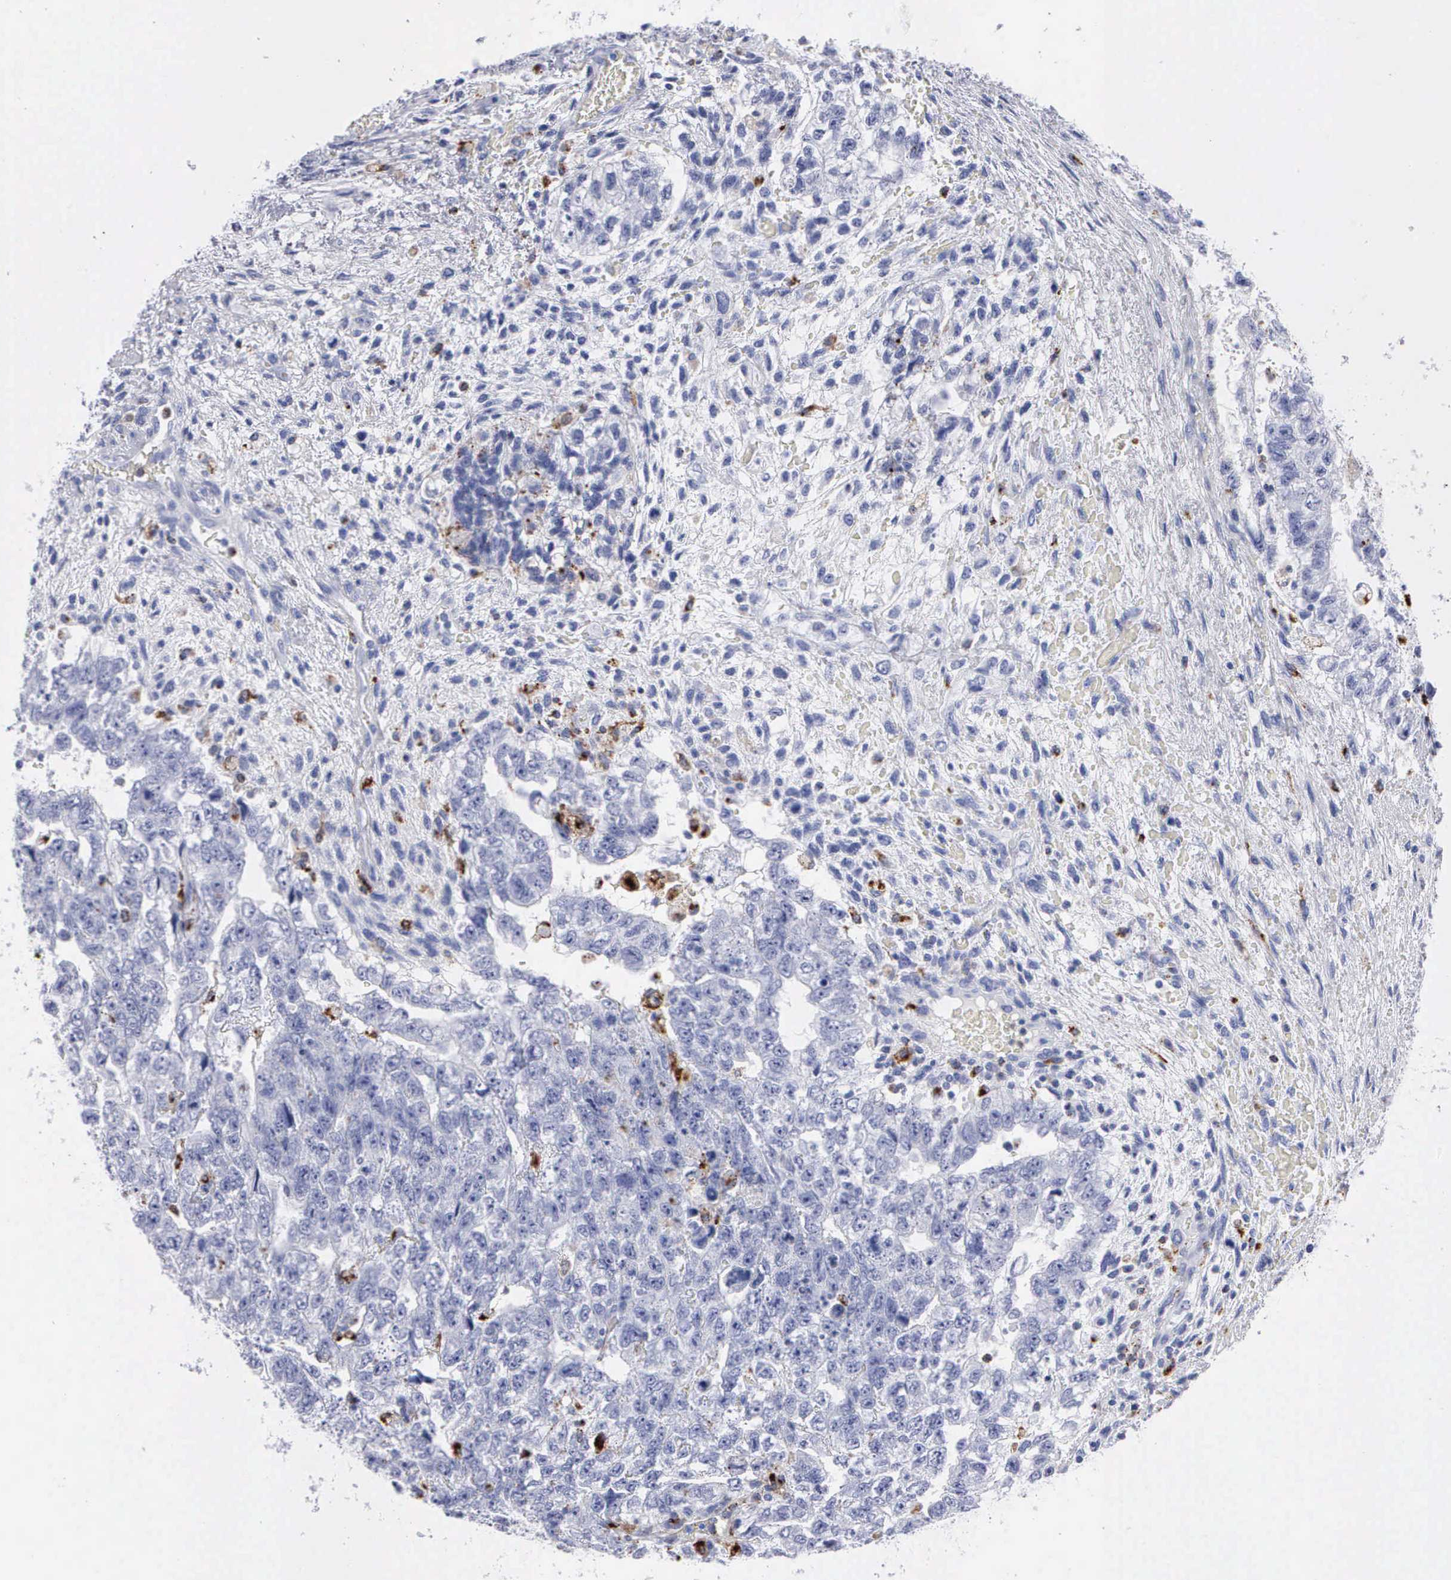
{"staining": {"intensity": "negative", "quantity": "none", "location": "none"}, "tissue": "testis cancer", "cell_type": "Tumor cells", "image_type": "cancer", "snomed": [{"axis": "morphology", "description": "Carcinoma, Embryonal, NOS"}, {"axis": "topography", "description": "Testis"}], "caption": "Immunohistochemical staining of human embryonal carcinoma (testis) displays no significant expression in tumor cells.", "gene": "CTSH", "patient": {"sex": "male", "age": 36}}